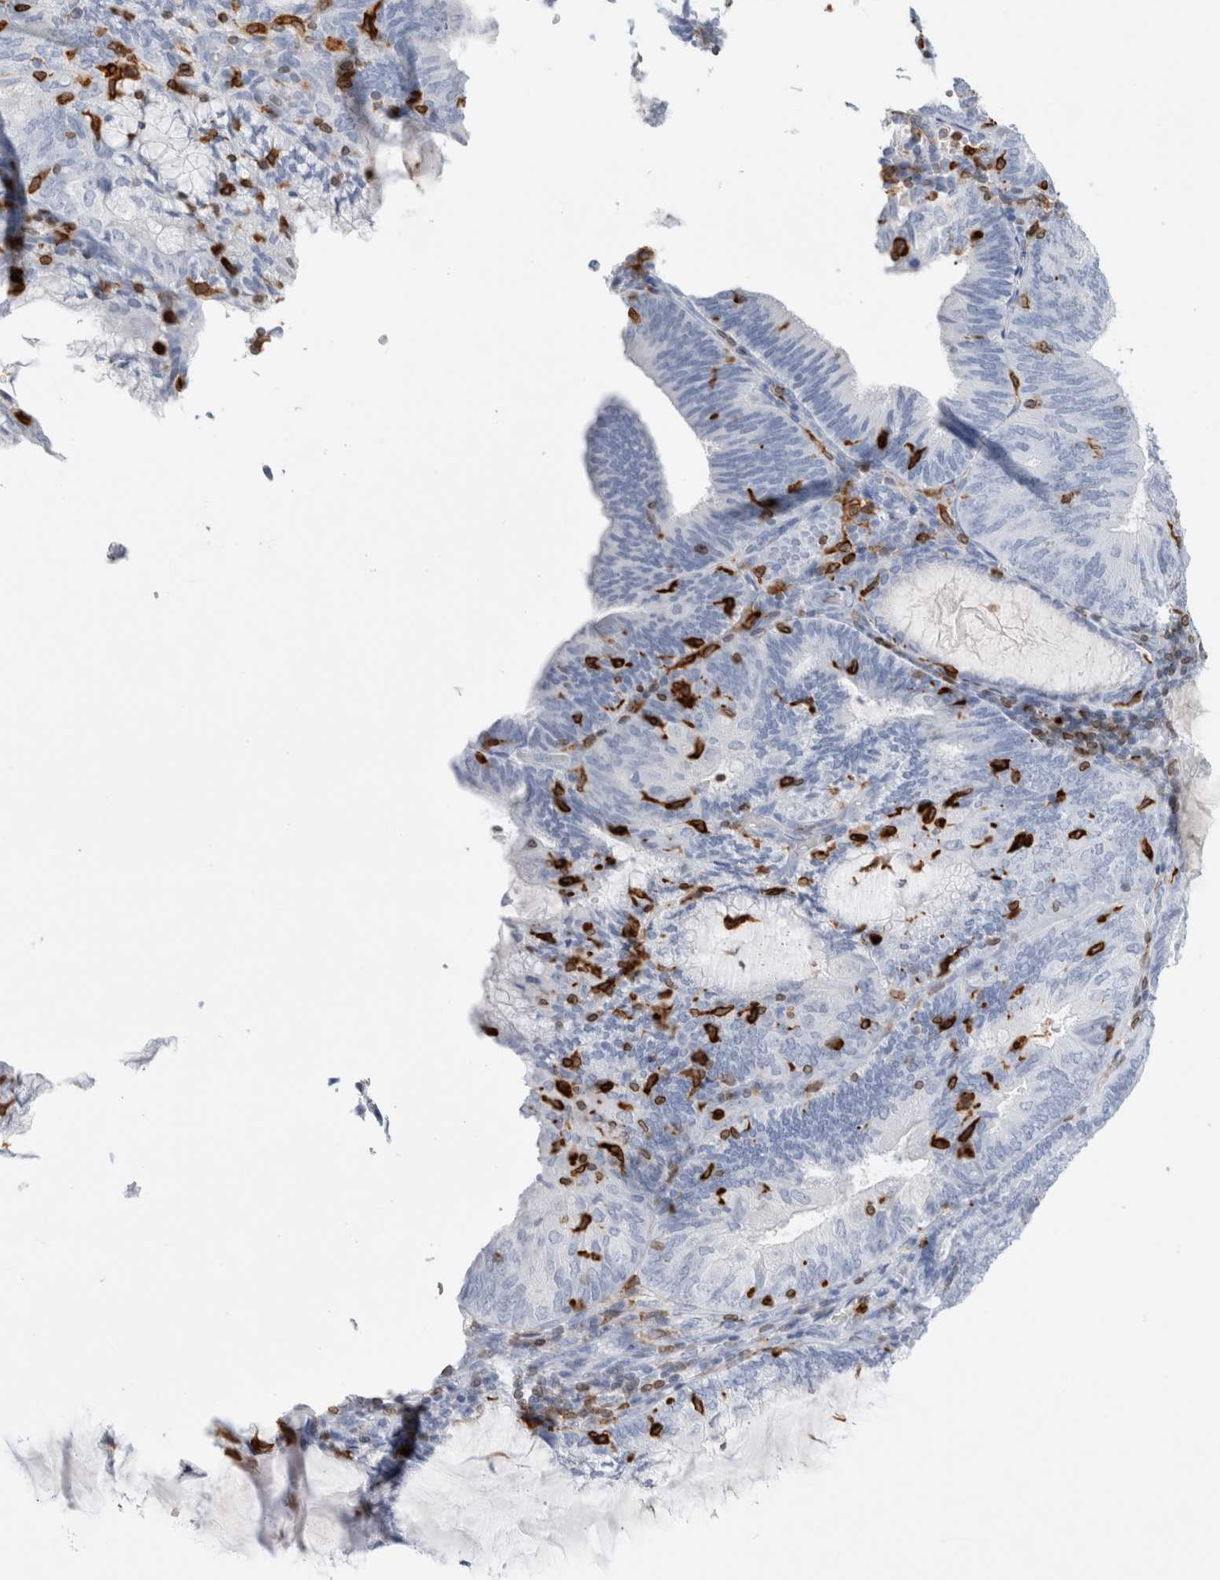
{"staining": {"intensity": "negative", "quantity": "none", "location": "none"}, "tissue": "endometrial cancer", "cell_type": "Tumor cells", "image_type": "cancer", "snomed": [{"axis": "morphology", "description": "Adenocarcinoma, NOS"}, {"axis": "topography", "description": "Endometrium"}], "caption": "DAB (3,3'-diaminobenzidine) immunohistochemical staining of endometrial cancer (adenocarcinoma) displays no significant staining in tumor cells.", "gene": "ALOX5AP", "patient": {"sex": "female", "age": 81}}